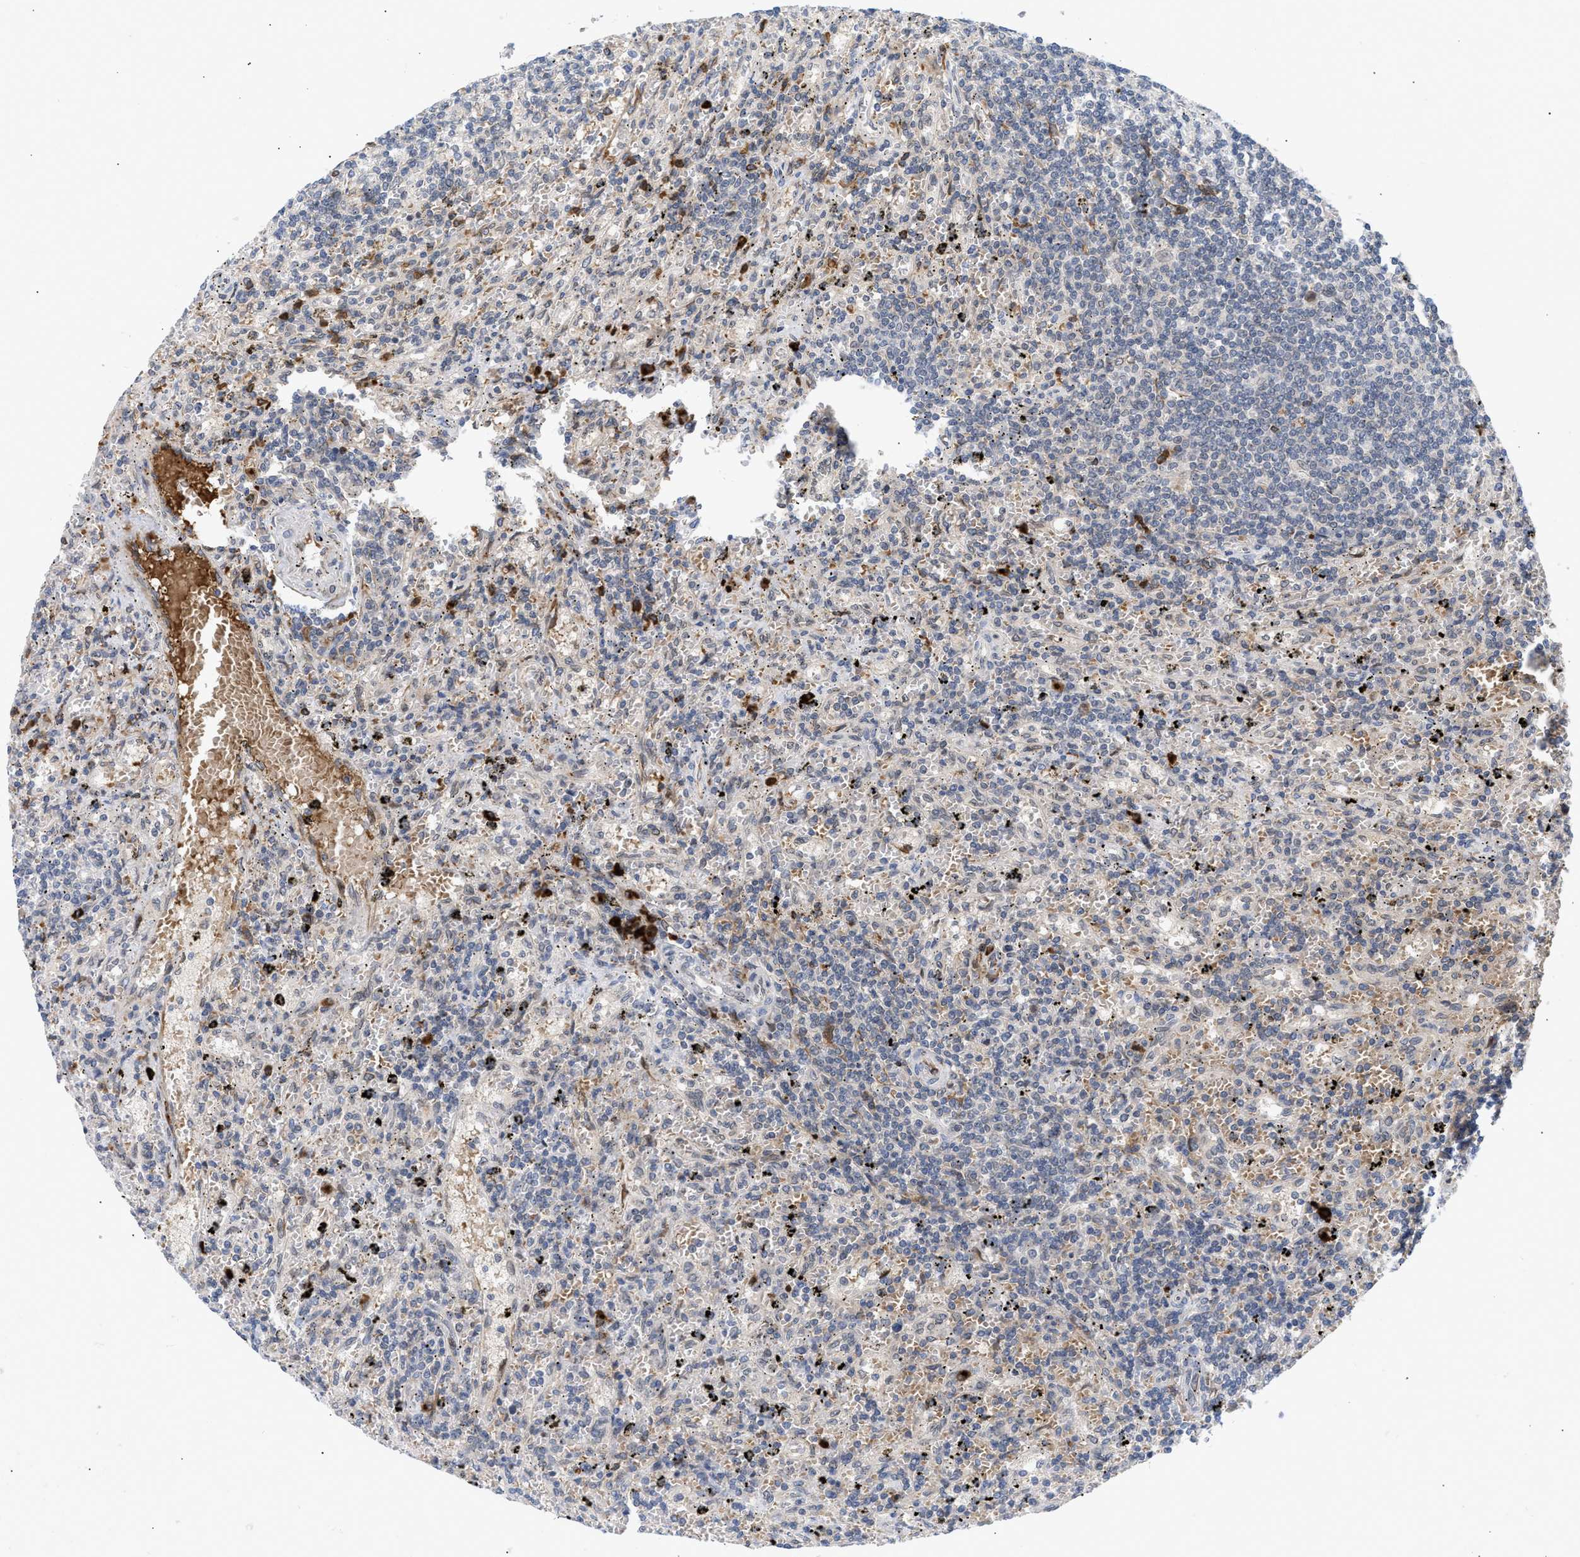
{"staining": {"intensity": "negative", "quantity": "none", "location": "none"}, "tissue": "lymphoma", "cell_type": "Tumor cells", "image_type": "cancer", "snomed": [{"axis": "morphology", "description": "Malignant lymphoma, non-Hodgkin's type, Low grade"}, {"axis": "topography", "description": "Spleen"}], "caption": "DAB immunohistochemical staining of human lymphoma displays no significant positivity in tumor cells.", "gene": "NUP62", "patient": {"sex": "male", "age": 76}}